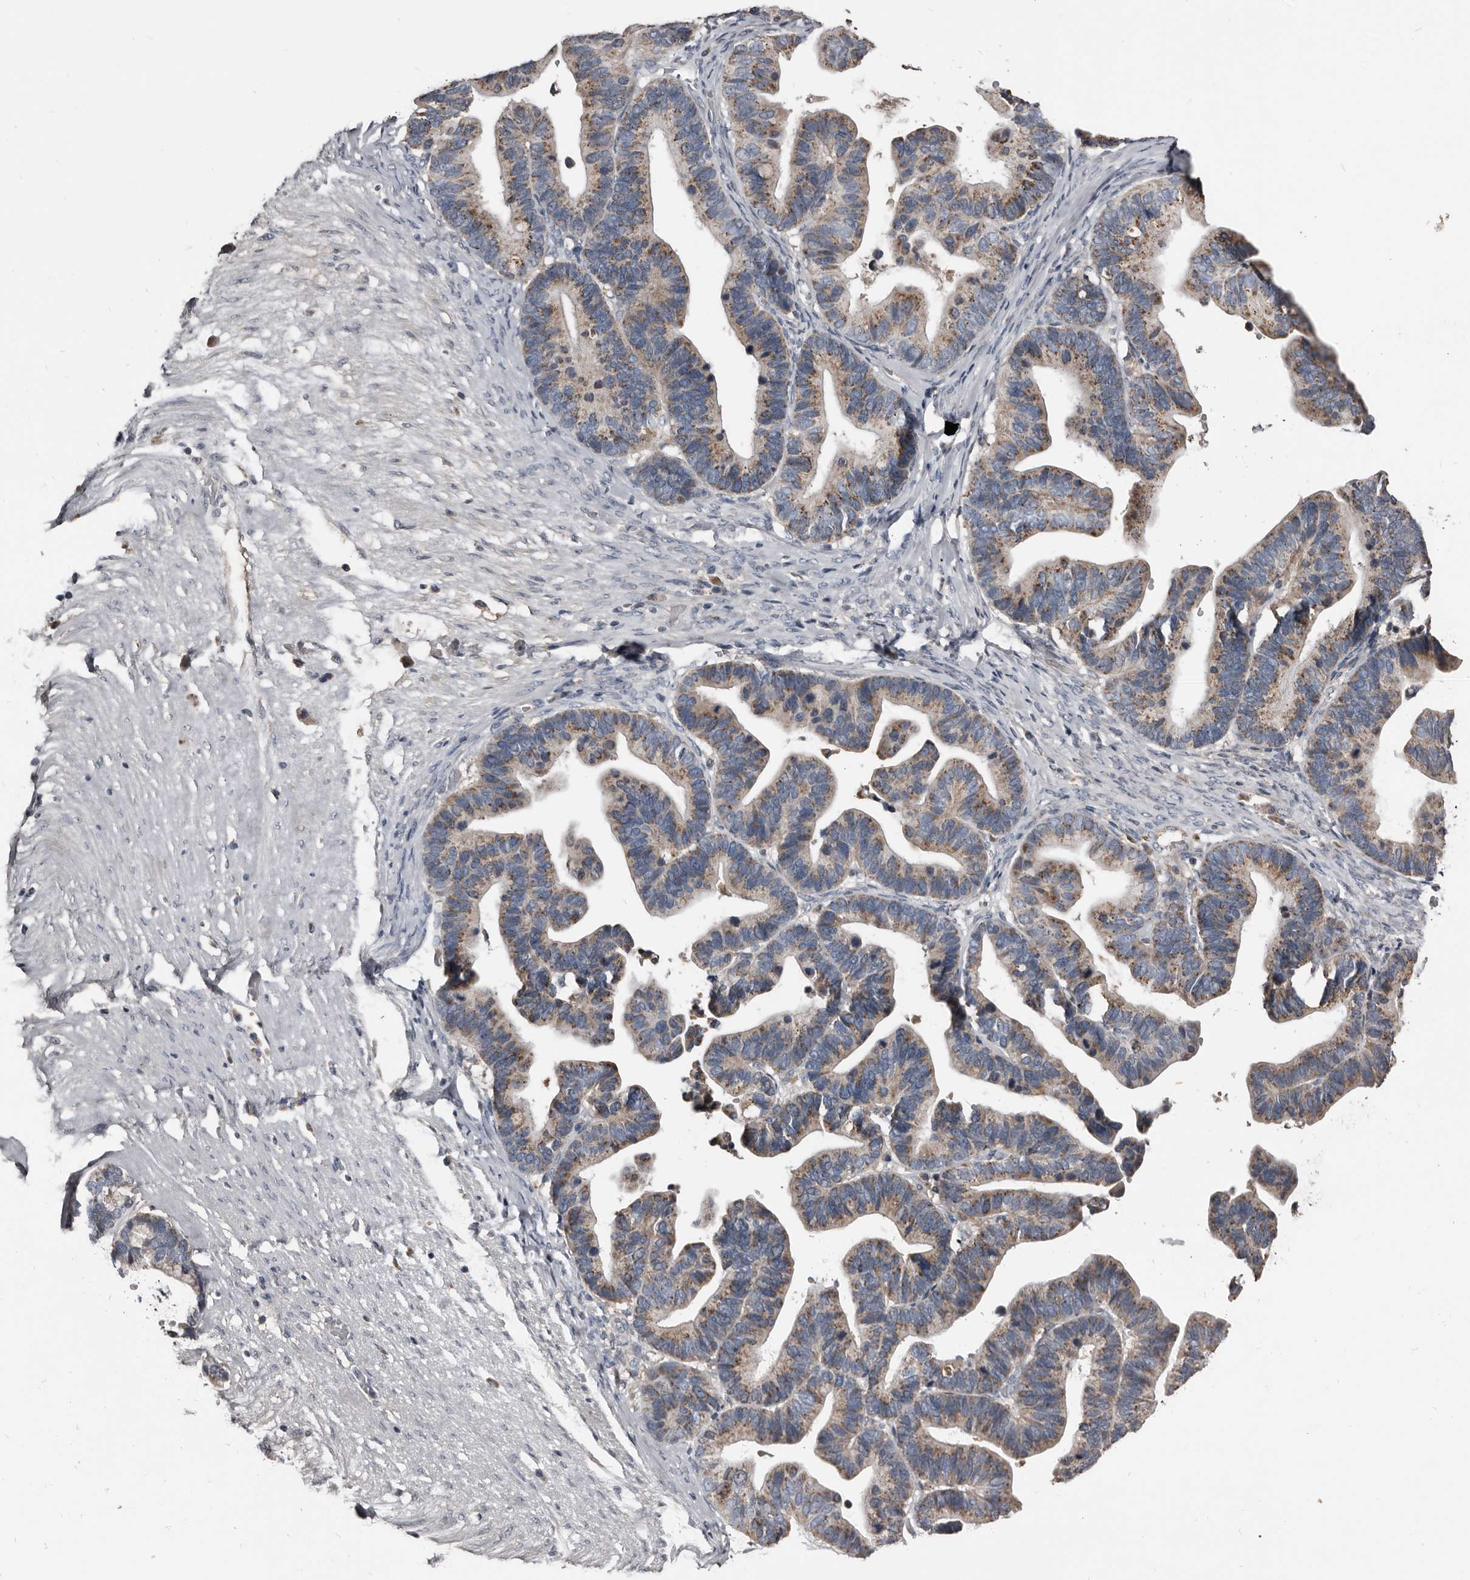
{"staining": {"intensity": "moderate", "quantity": "<25%", "location": "cytoplasmic/membranous"}, "tissue": "ovarian cancer", "cell_type": "Tumor cells", "image_type": "cancer", "snomed": [{"axis": "morphology", "description": "Cystadenocarcinoma, serous, NOS"}, {"axis": "topography", "description": "Ovary"}], "caption": "Serous cystadenocarcinoma (ovarian) stained for a protein demonstrates moderate cytoplasmic/membranous positivity in tumor cells.", "gene": "GREB1", "patient": {"sex": "female", "age": 56}}